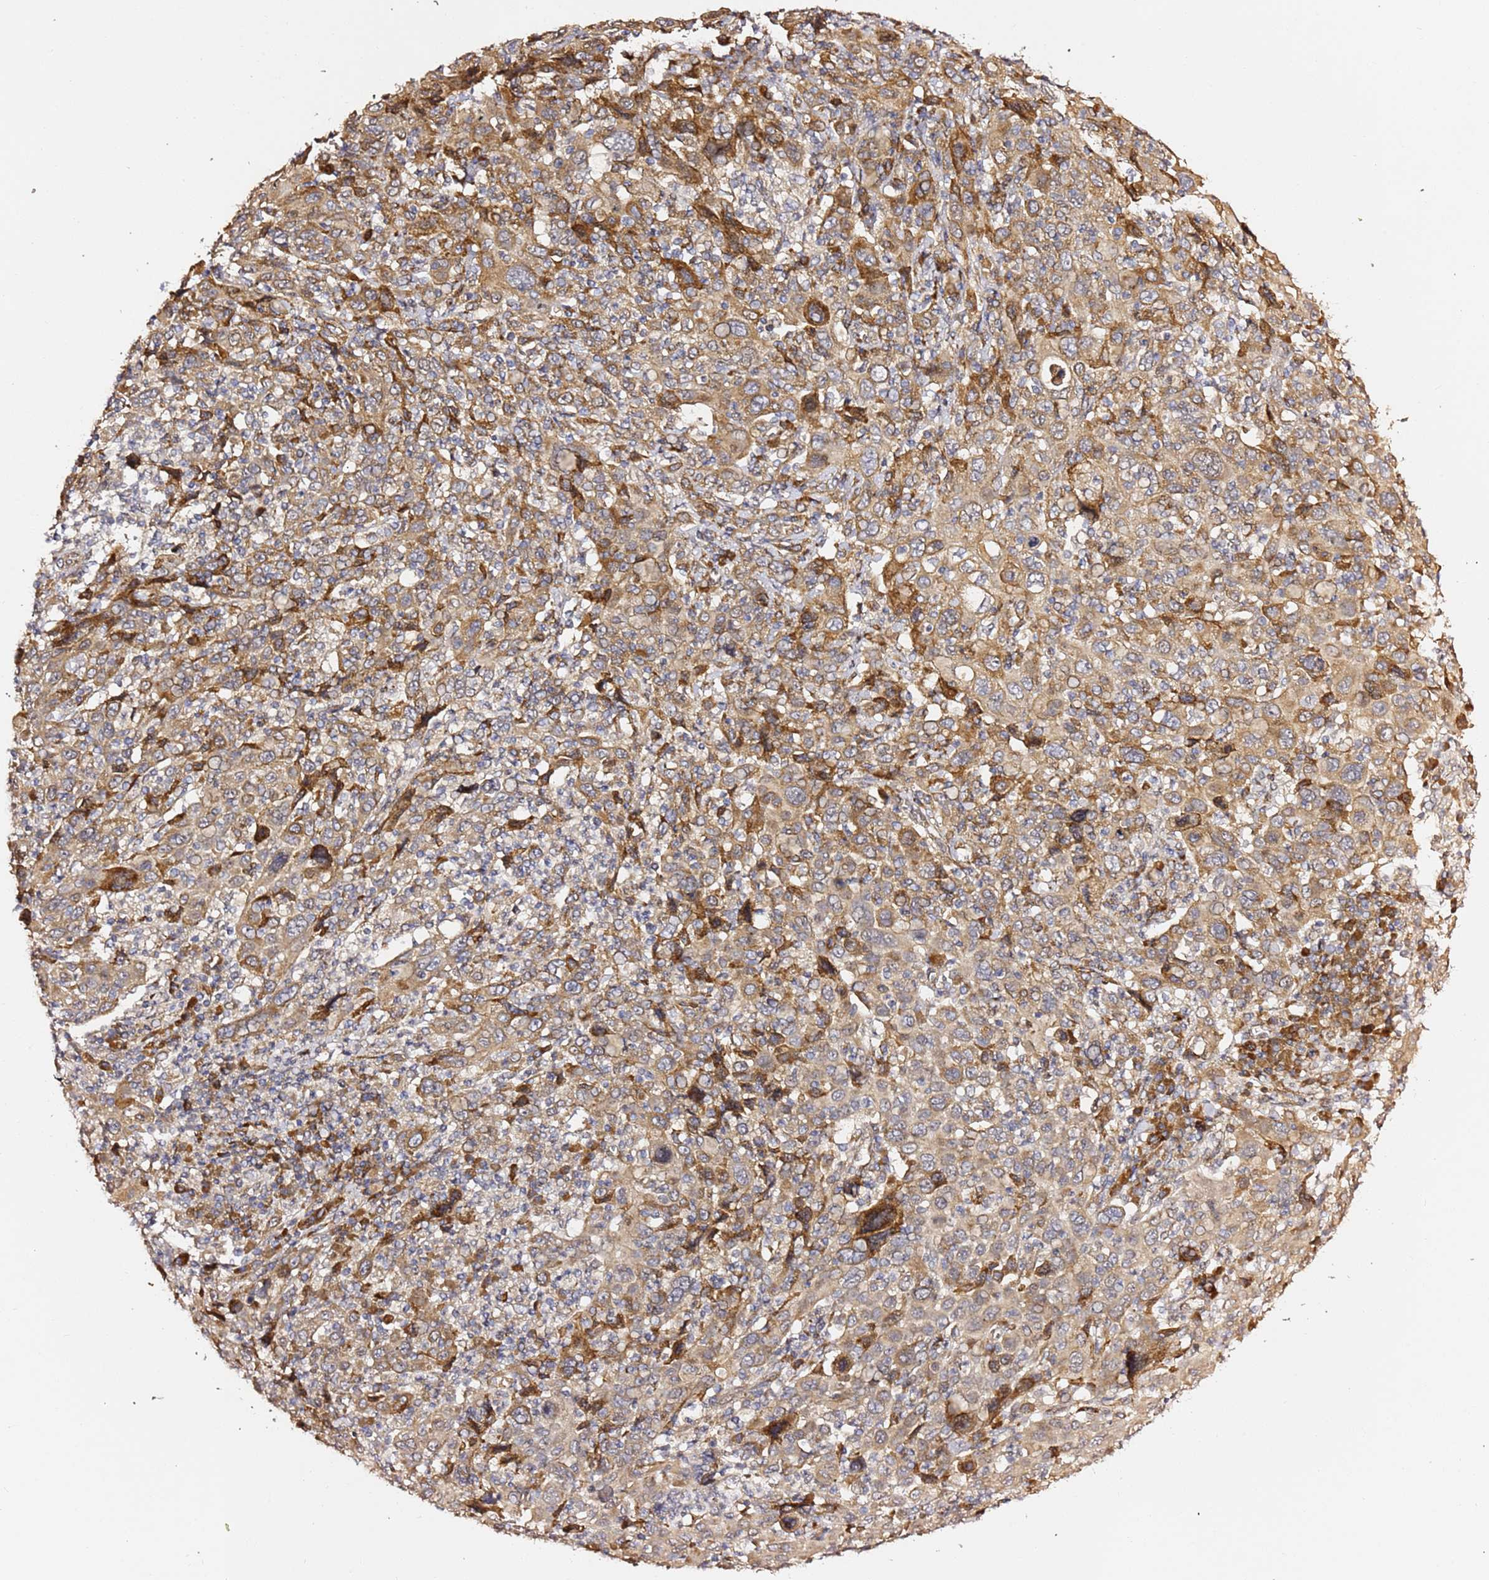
{"staining": {"intensity": "moderate", "quantity": ">75%", "location": "cytoplasmic/membranous"}, "tissue": "cervical cancer", "cell_type": "Tumor cells", "image_type": "cancer", "snomed": [{"axis": "morphology", "description": "Squamous cell carcinoma, NOS"}, {"axis": "topography", "description": "Cervix"}], "caption": "Cervical cancer was stained to show a protein in brown. There is medium levels of moderate cytoplasmic/membranous expression in about >75% of tumor cells. Using DAB (3,3'-diaminobenzidine) (brown) and hematoxylin (blue) stains, captured at high magnification using brightfield microscopy.", "gene": "HSD17B7", "patient": {"sex": "female", "age": 46}}